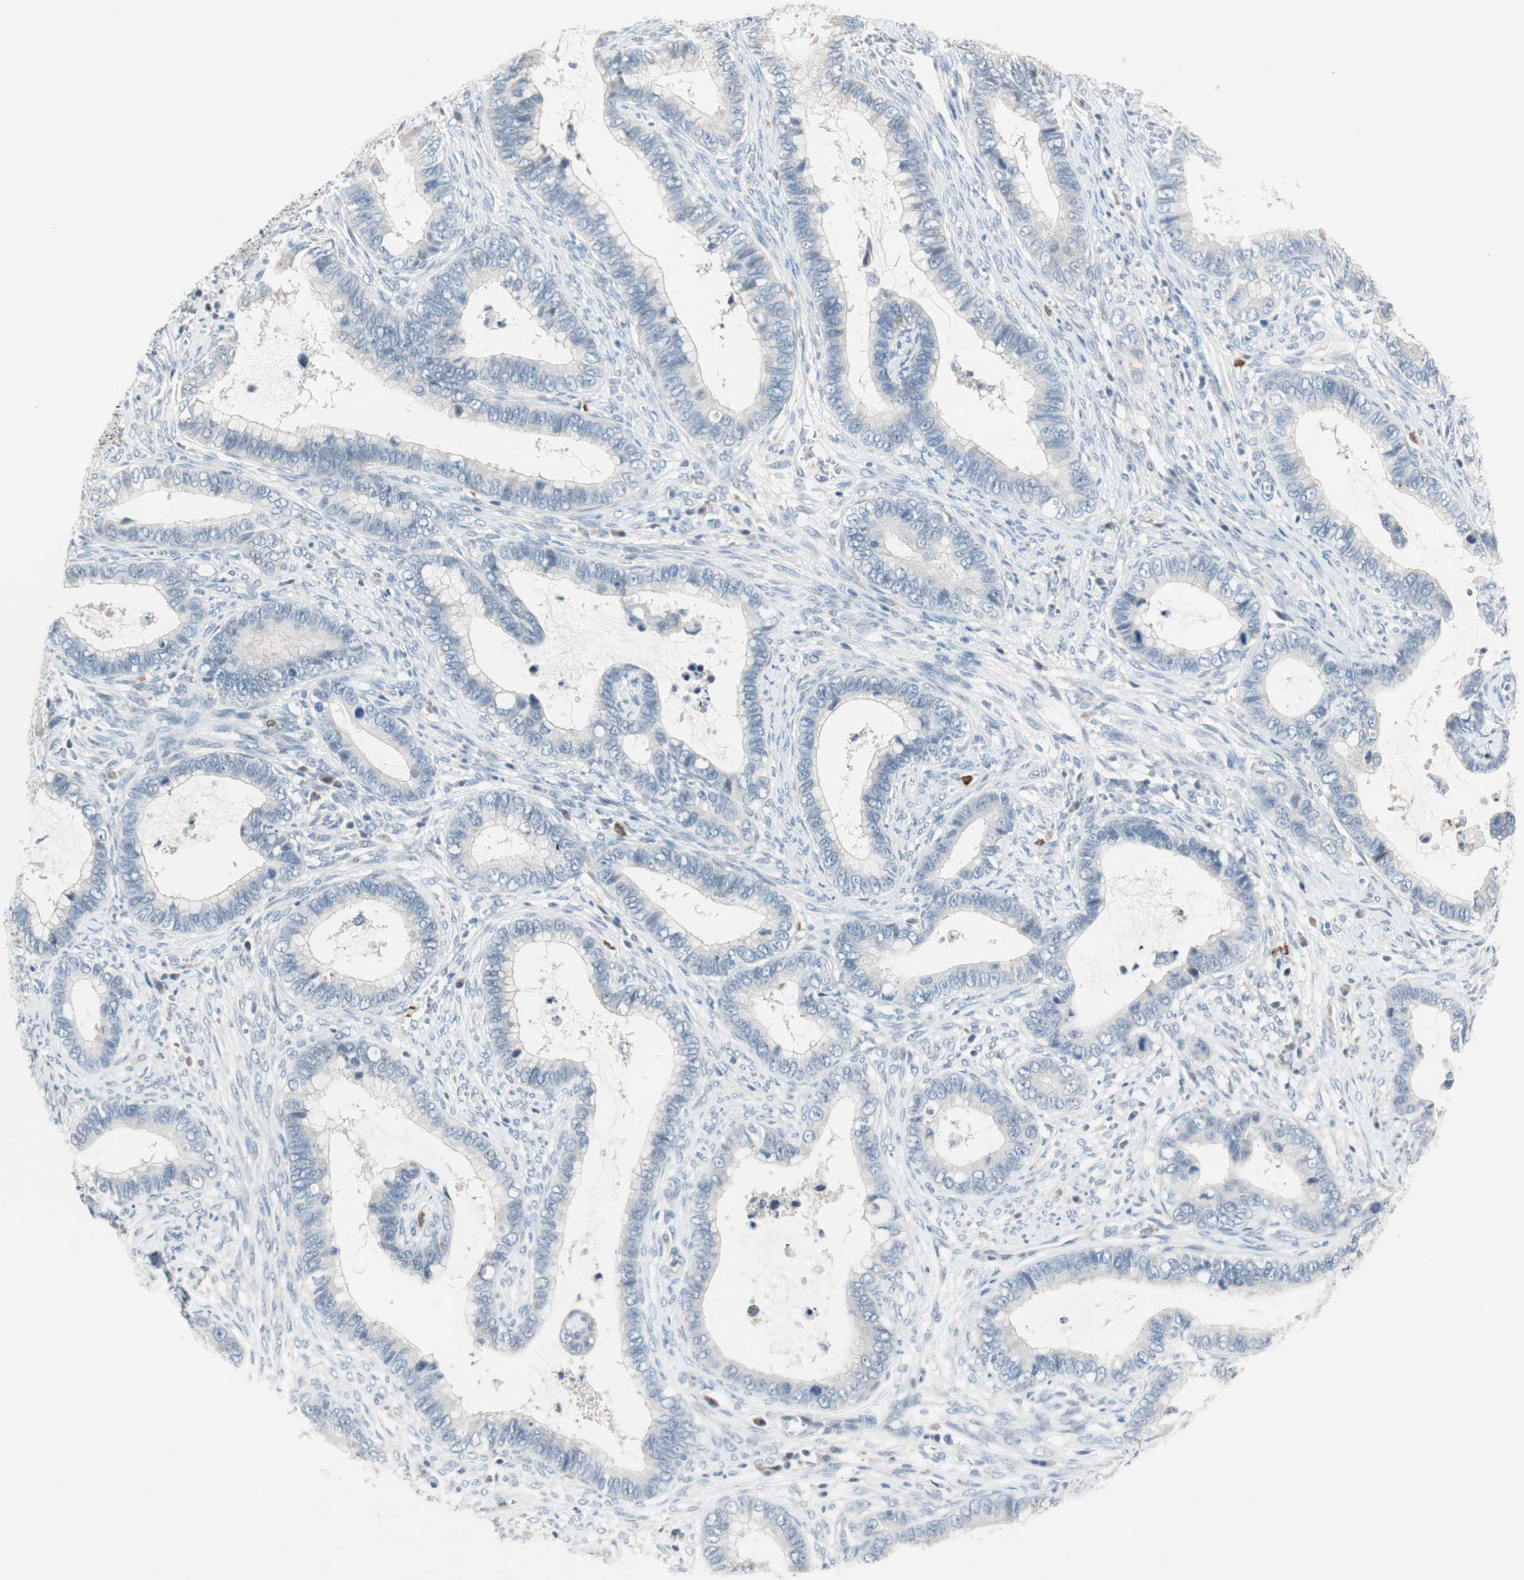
{"staining": {"intensity": "negative", "quantity": "none", "location": "none"}, "tissue": "cervical cancer", "cell_type": "Tumor cells", "image_type": "cancer", "snomed": [{"axis": "morphology", "description": "Adenocarcinoma, NOS"}, {"axis": "topography", "description": "Cervix"}], "caption": "A photomicrograph of cervical adenocarcinoma stained for a protein demonstrates no brown staining in tumor cells. Brightfield microscopy of immunohistochemistry stained with DAB (3,3'-diaminobenzidine) (brown) and hematoxylin (blue), captured at high magnification.", "gene": "PDZK1", "patient": {"sex": "female", "age": 44}}